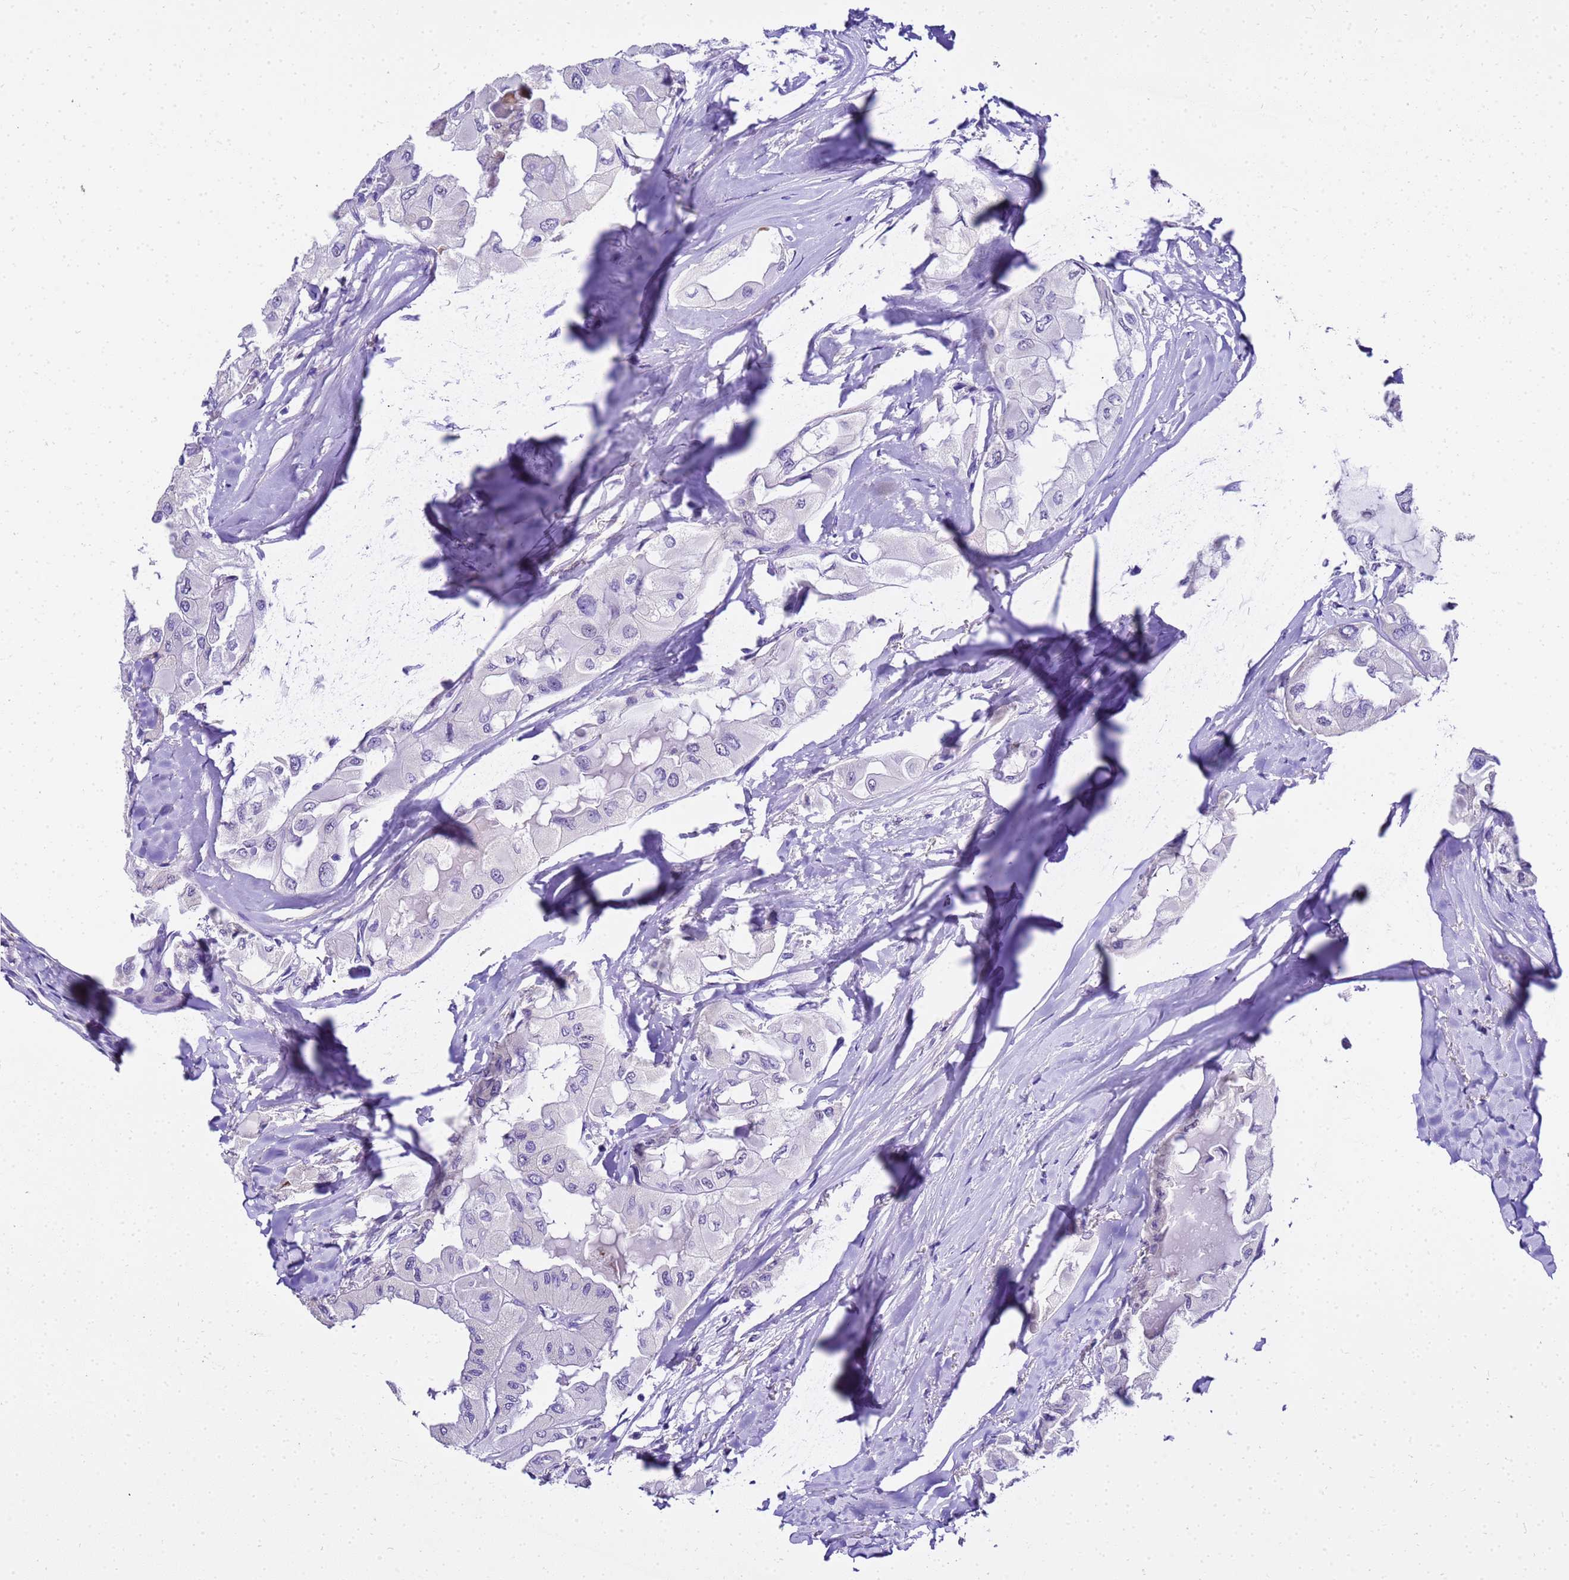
{"staining": {"intensity": "negative", "quantity": "none", "location": "none"}, "tissue": "thyroid cancer", "cell_type": "Tumor cells", "image_type": "cancer", "snomed": [{"axis": "morphology", "description": "Normal tissue, NOS"}, {"axis": "morphology", "description": "Papillary adenocarcinoma, NOS"}, {"axis": "topography", "description": "Thyroid gland"}], "caption": "Immunohistochemical staining of thyroid cancer reveals no significant positivity in tumor cells.", "gene": "HSPB6", "patient": {"sex": "female", "age": 59}}